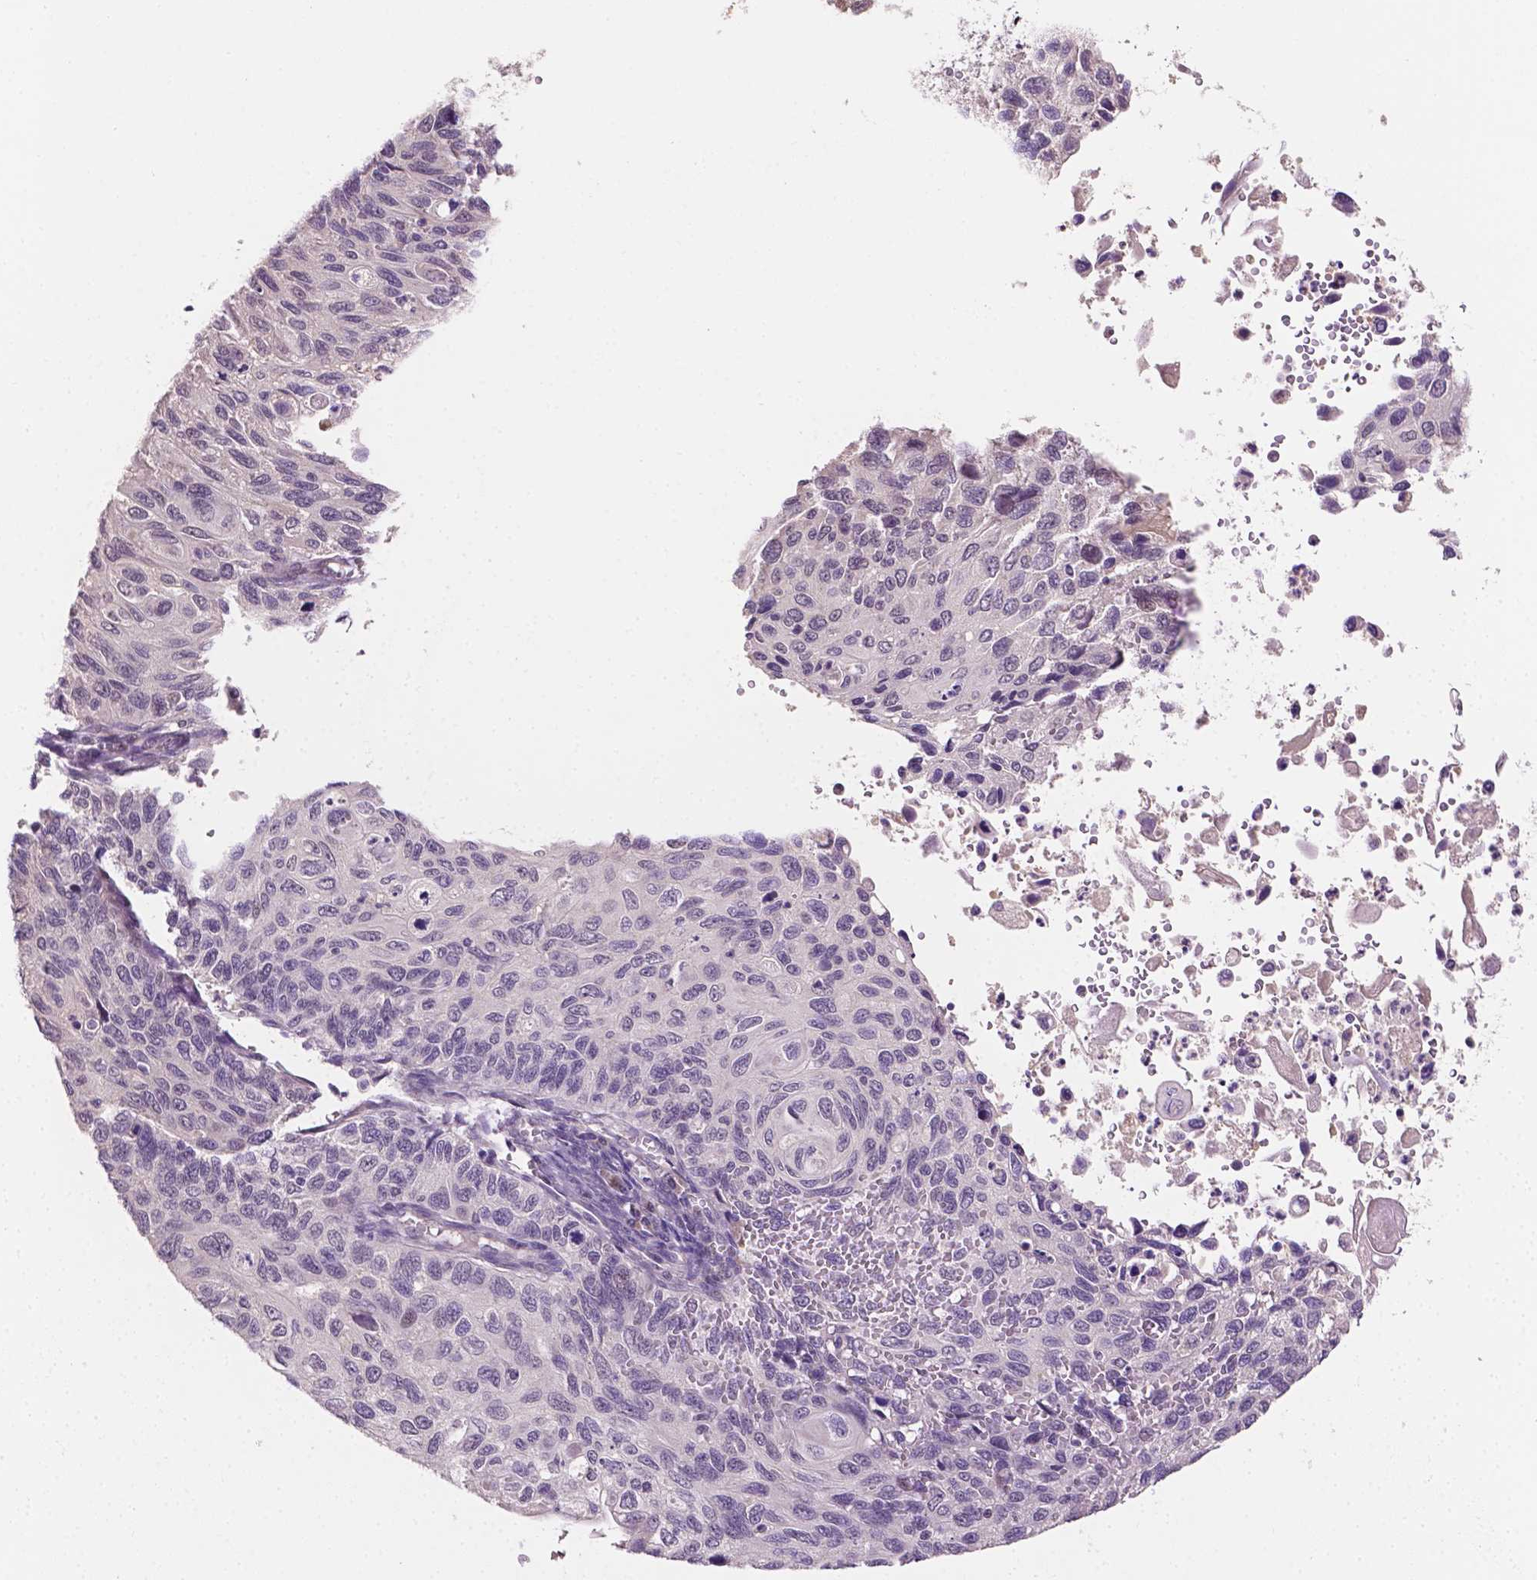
{"staining": {"intensity": "negative", "quantity": "none", "location": "none"}, "tissue": "cervical cancer", "cell_type": "Tumor cells", "image_type": "cancer", "snomed": [{"axis": "morphology", "description": "Squamous cell carcinoma, NOS"}, {"axis": "topography", "description": "Cervix"}], "caption": "A photomicrograph of human cervical cancer (squamous cell carcinoma) is negative for staining in tumor cells. Nuclei are stained in blue.", "gene": "MROH6", "patient": {"sex": "female", "age": 70}}